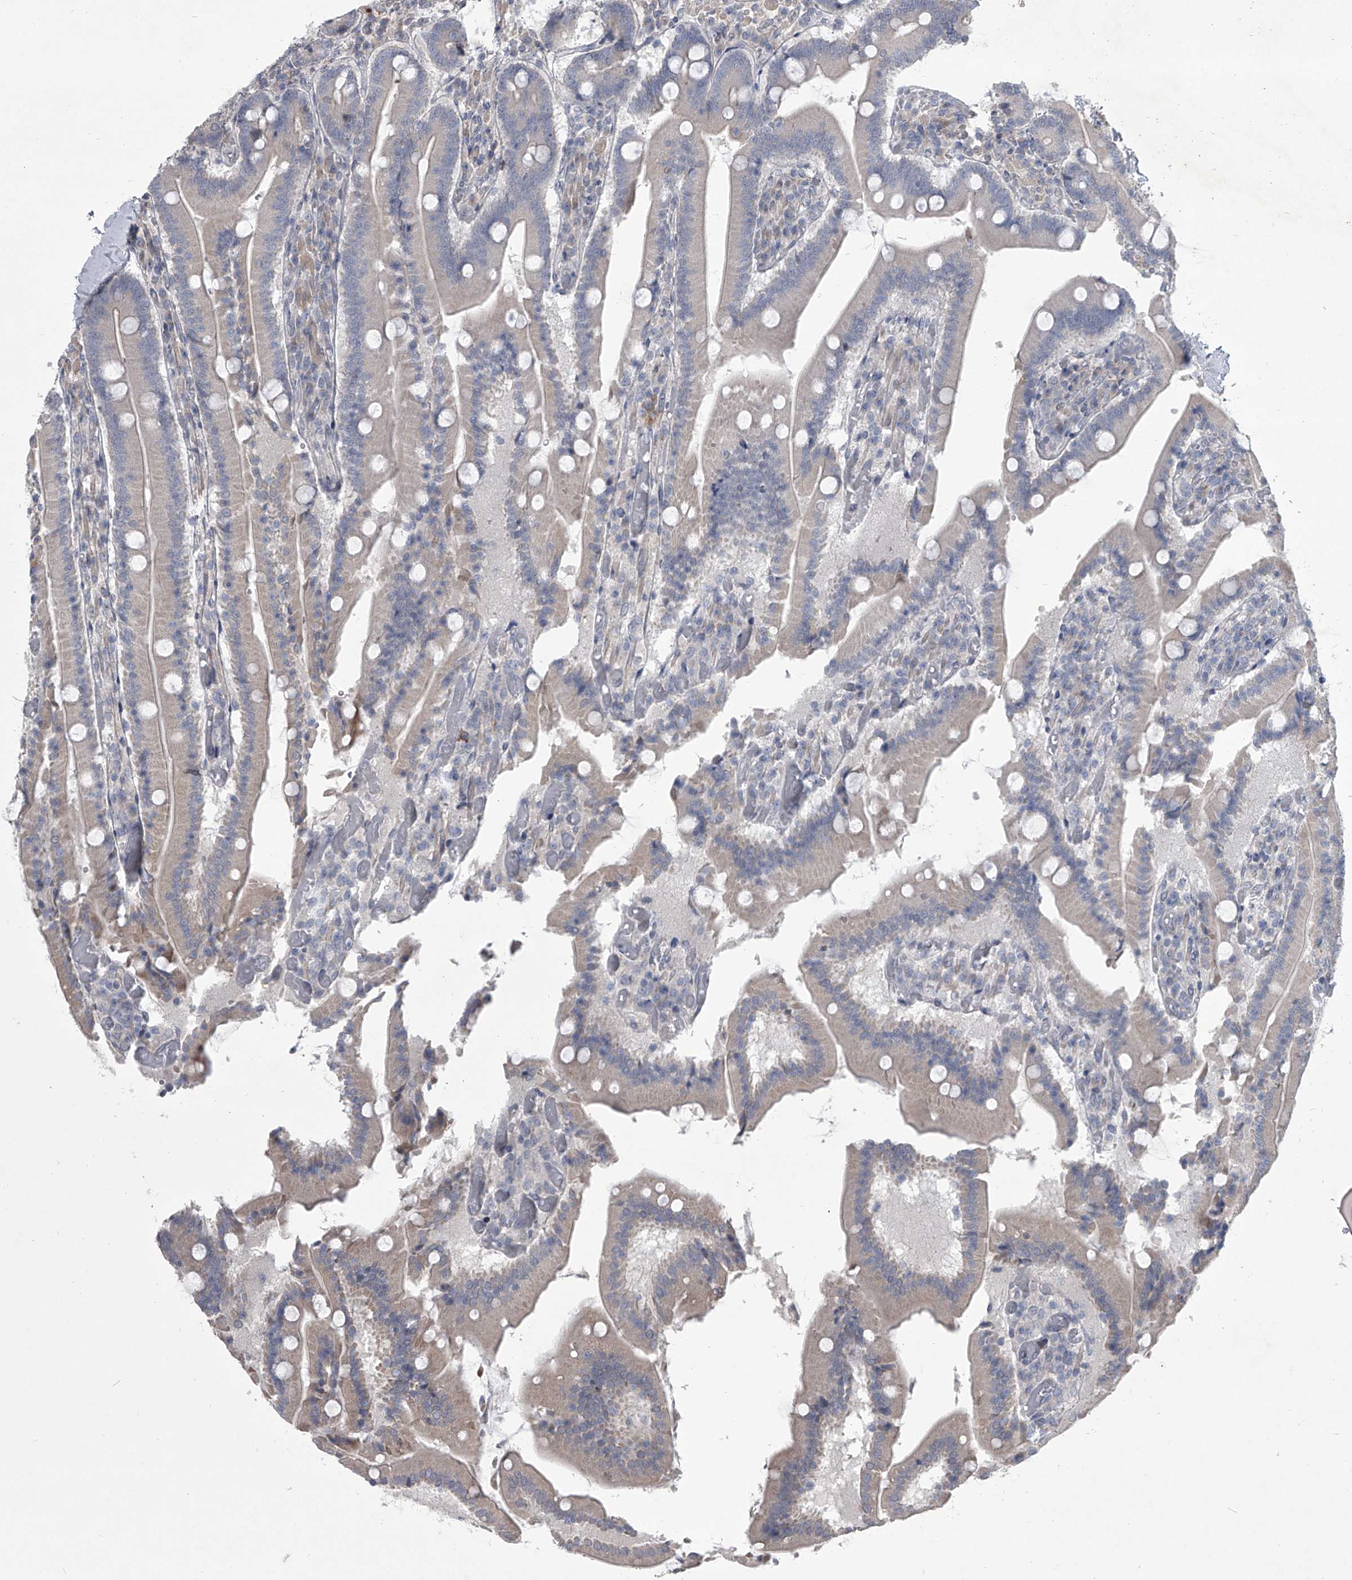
{"staining": {"intensity": "weak", "quantity": "25%-75%", "location": "cytoplasmic/membranous"}, "tissue": "duodenum", "cell_type": "Glandular cells", "image_type": "normal", "snomed": [{"axis": "morphology", "description": "Normal tissue, NOS"}, {"axis": "topography", "description": "Duodenum"}], "caption": "Protein staining displays weak cytoplasmic/membranous staining in about 25%-75% of glandular cells in normal duodenum.", "gene": "HEATR6", "patient": {"sex": "female", "age": 62}}